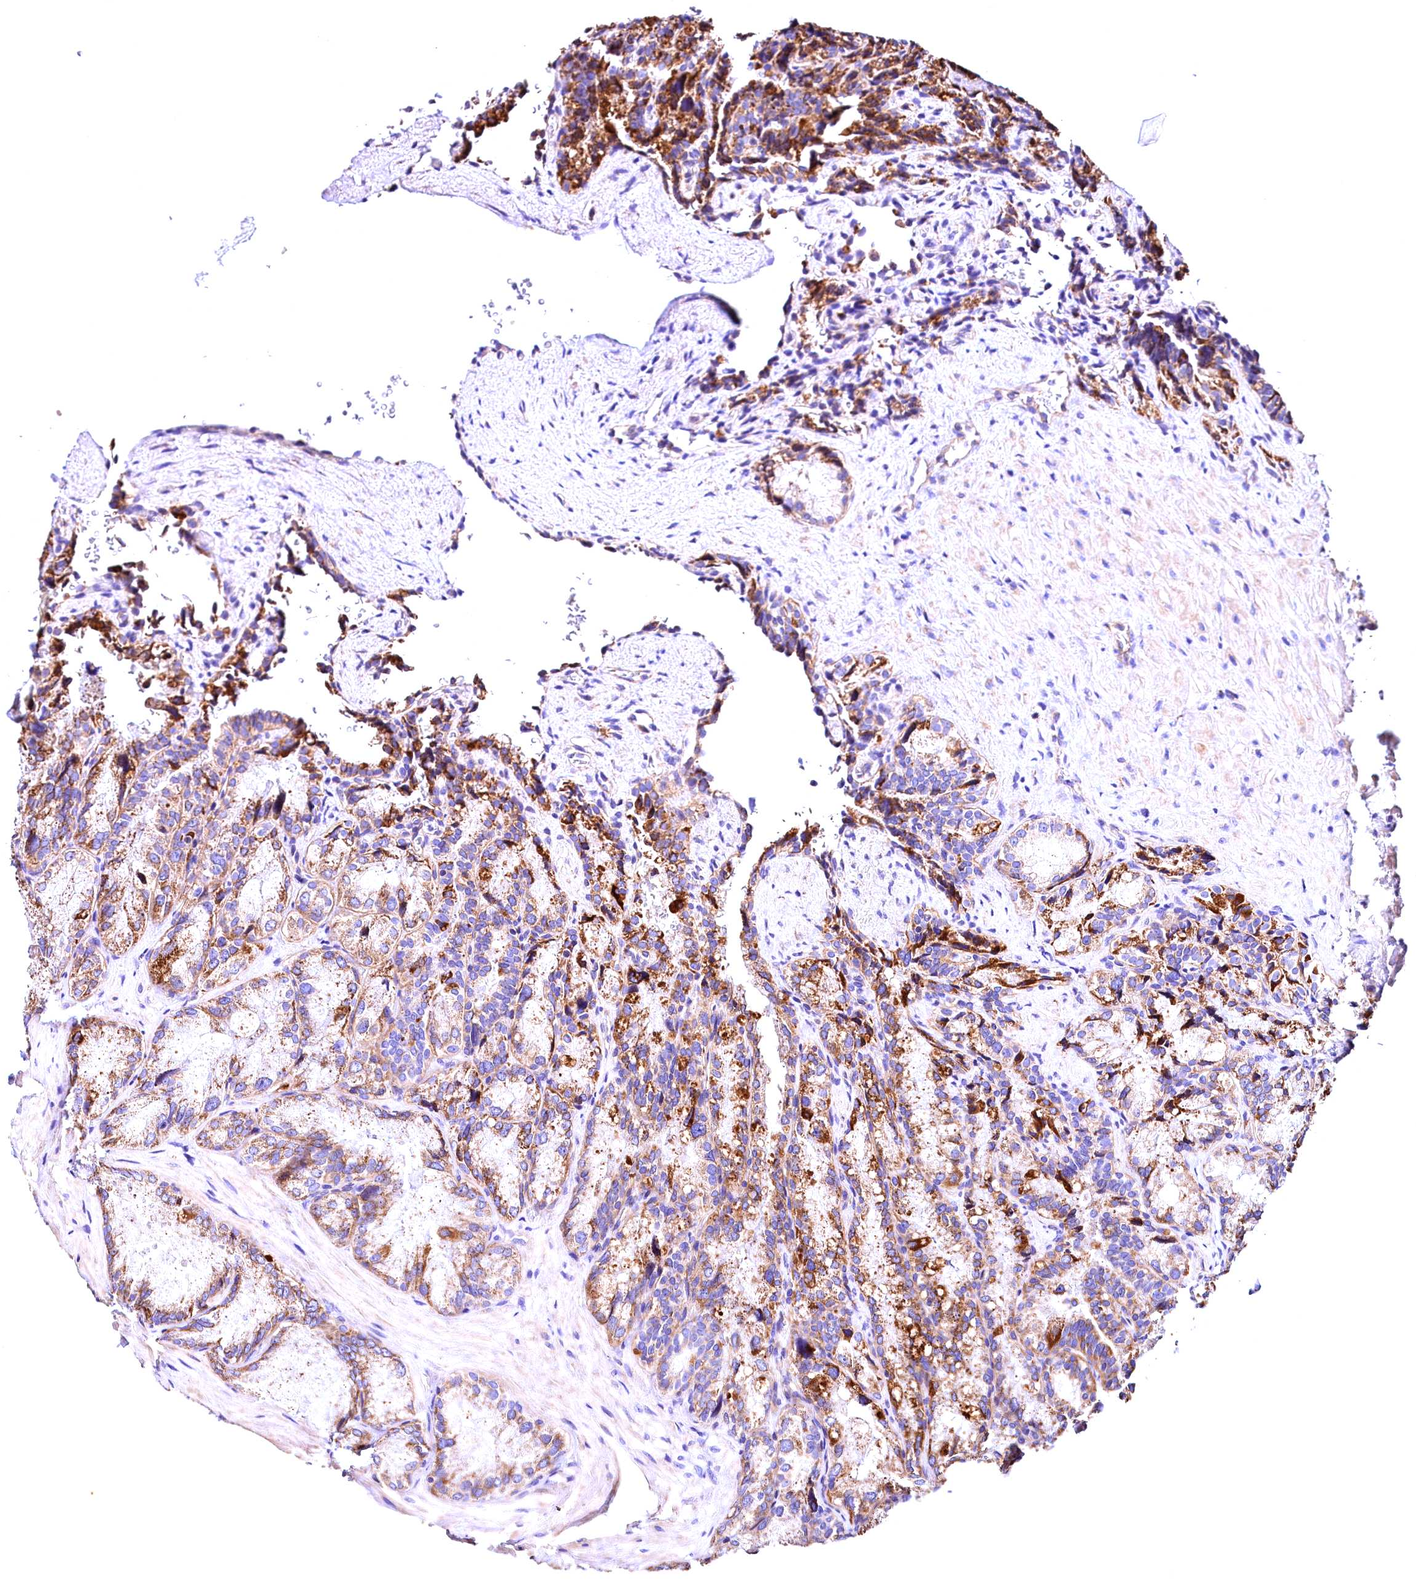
{"staining": {"intensity": "moderate", "quantity": "25%-75%", "location": "cytoplasmic/membranous"}, "tissue": "seminal vesicle", "cell_type": "Glandular cells", "image_type": "normal", "snomed": [{"axis": "morphology", "description": "Normal tissue, NOS"}, {"axis": "topography", "description": "Seminal veicle"}], "caption": "IHC (DAB (3,3'-diaminobenzidine)) staining of unremarkable seminal vesicle exhibits moderate cytoplasmic/membranous protein expression in about 25%-75% of glandular cells. (Stains: DAB in brown, nuclei in blue, Microscopy: brightfield microscopy at high magnification).", "gene": "ACAA2", "patient": {"sex": "male", "age": 62}}